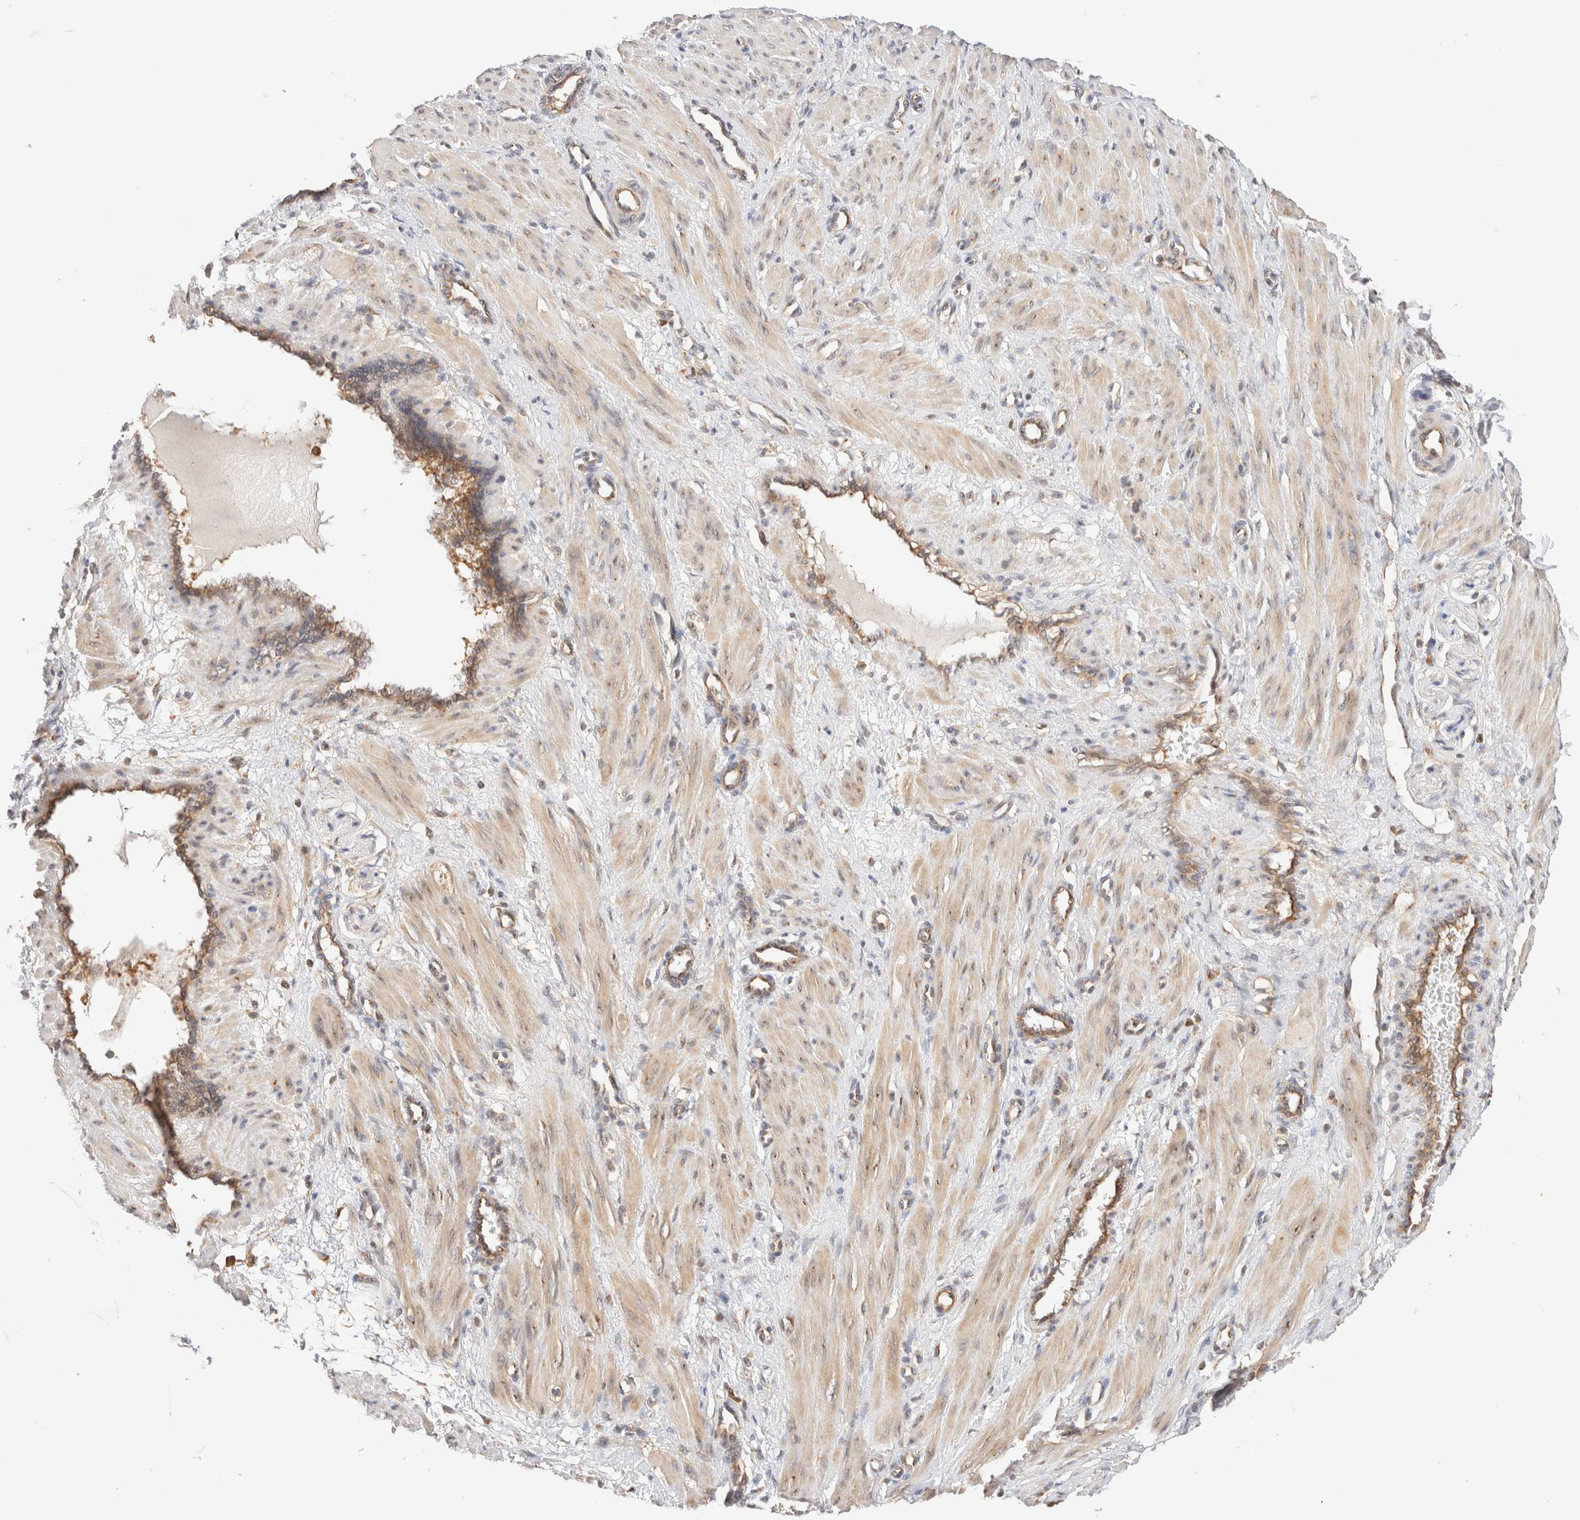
{"staining": {"intensity": "weak", "quantity": "25%-75%", "location": "cytoplasmic/membranous"}, "tissue": "smooth muscle", "cell_type": "Smooth muscle cells", "image_type": "normal", "snomed": [{"axis": "morphology", "description": "Normal tissue, NOS"}, {"axis": "topography", "description": "Endometrium"}], "caption": "Smooth muscle cells reveal low levels of weak cytoplasmic/membranous staining in about 25%-75% of cells in normal smooth muscle. The staining was performed using DAB, with brown indicating positive protein expression. Nuclei are stained blue with hematoxylin.", "gene": "RABEP1", "patient": {"sex": "female", "age": 33}}